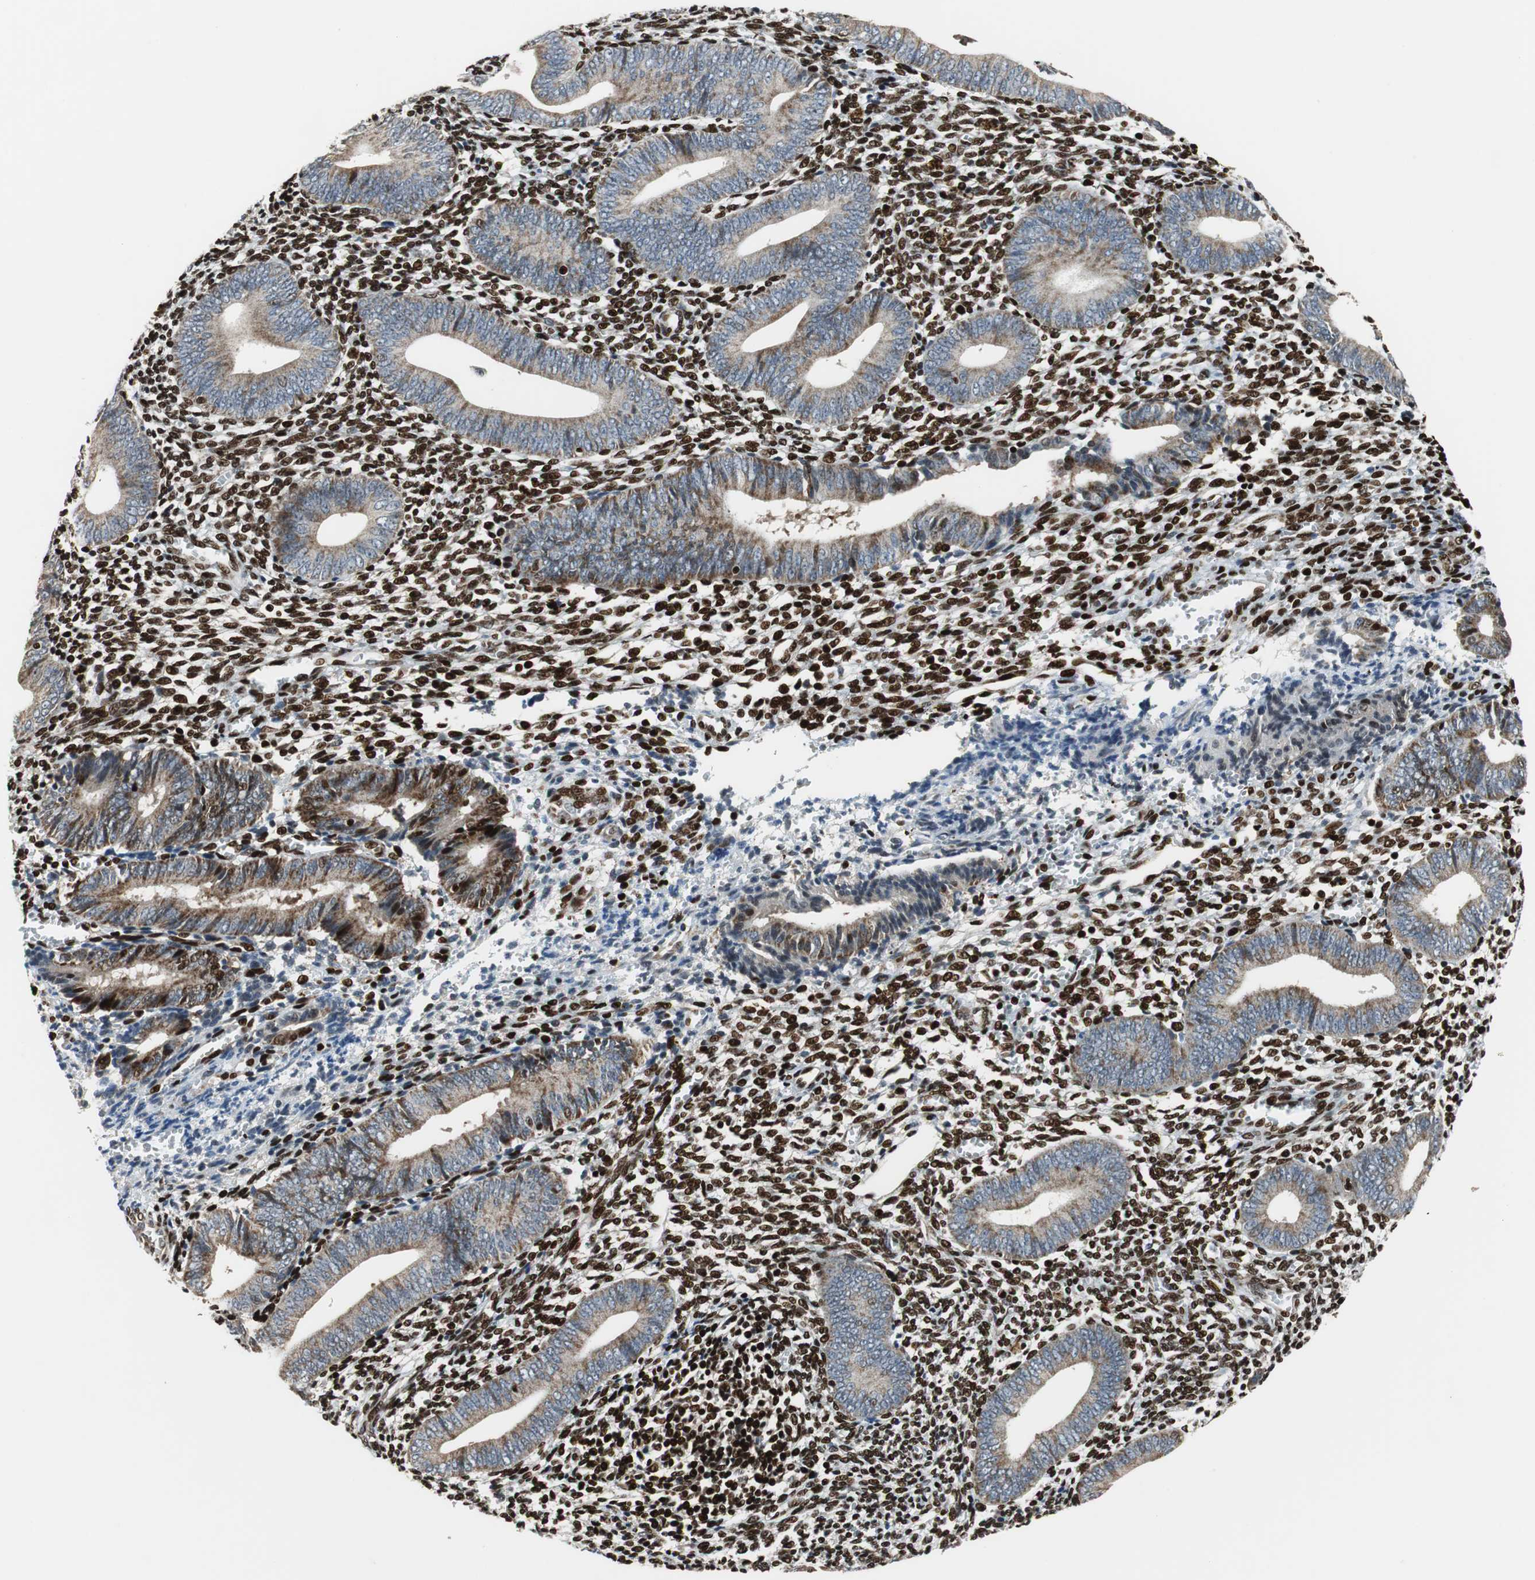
{"staining": {"intensity": "strong", "quantity": ">75%", "location": "nuclear"}, "tissue": "endometrium", "cell_type": "Cells in endometrial stroma", "image_type": "normal", "snomed": [{"axis": "morphology", "description": "Normal tissue, NOS"}, {"axis": "topography", "description": "Uterus"}, {"axis": "topography", "description": "Endometrium"}], "caption": "Unremarkable endometrium displays strong nuclear staining in about >75% of cells in endometrial stroma (DAB IHC, brown staining for protein, blue staining for nuclei)..", "gene": "HDAC1", "patient": {"sex": "female", "age": 33}}